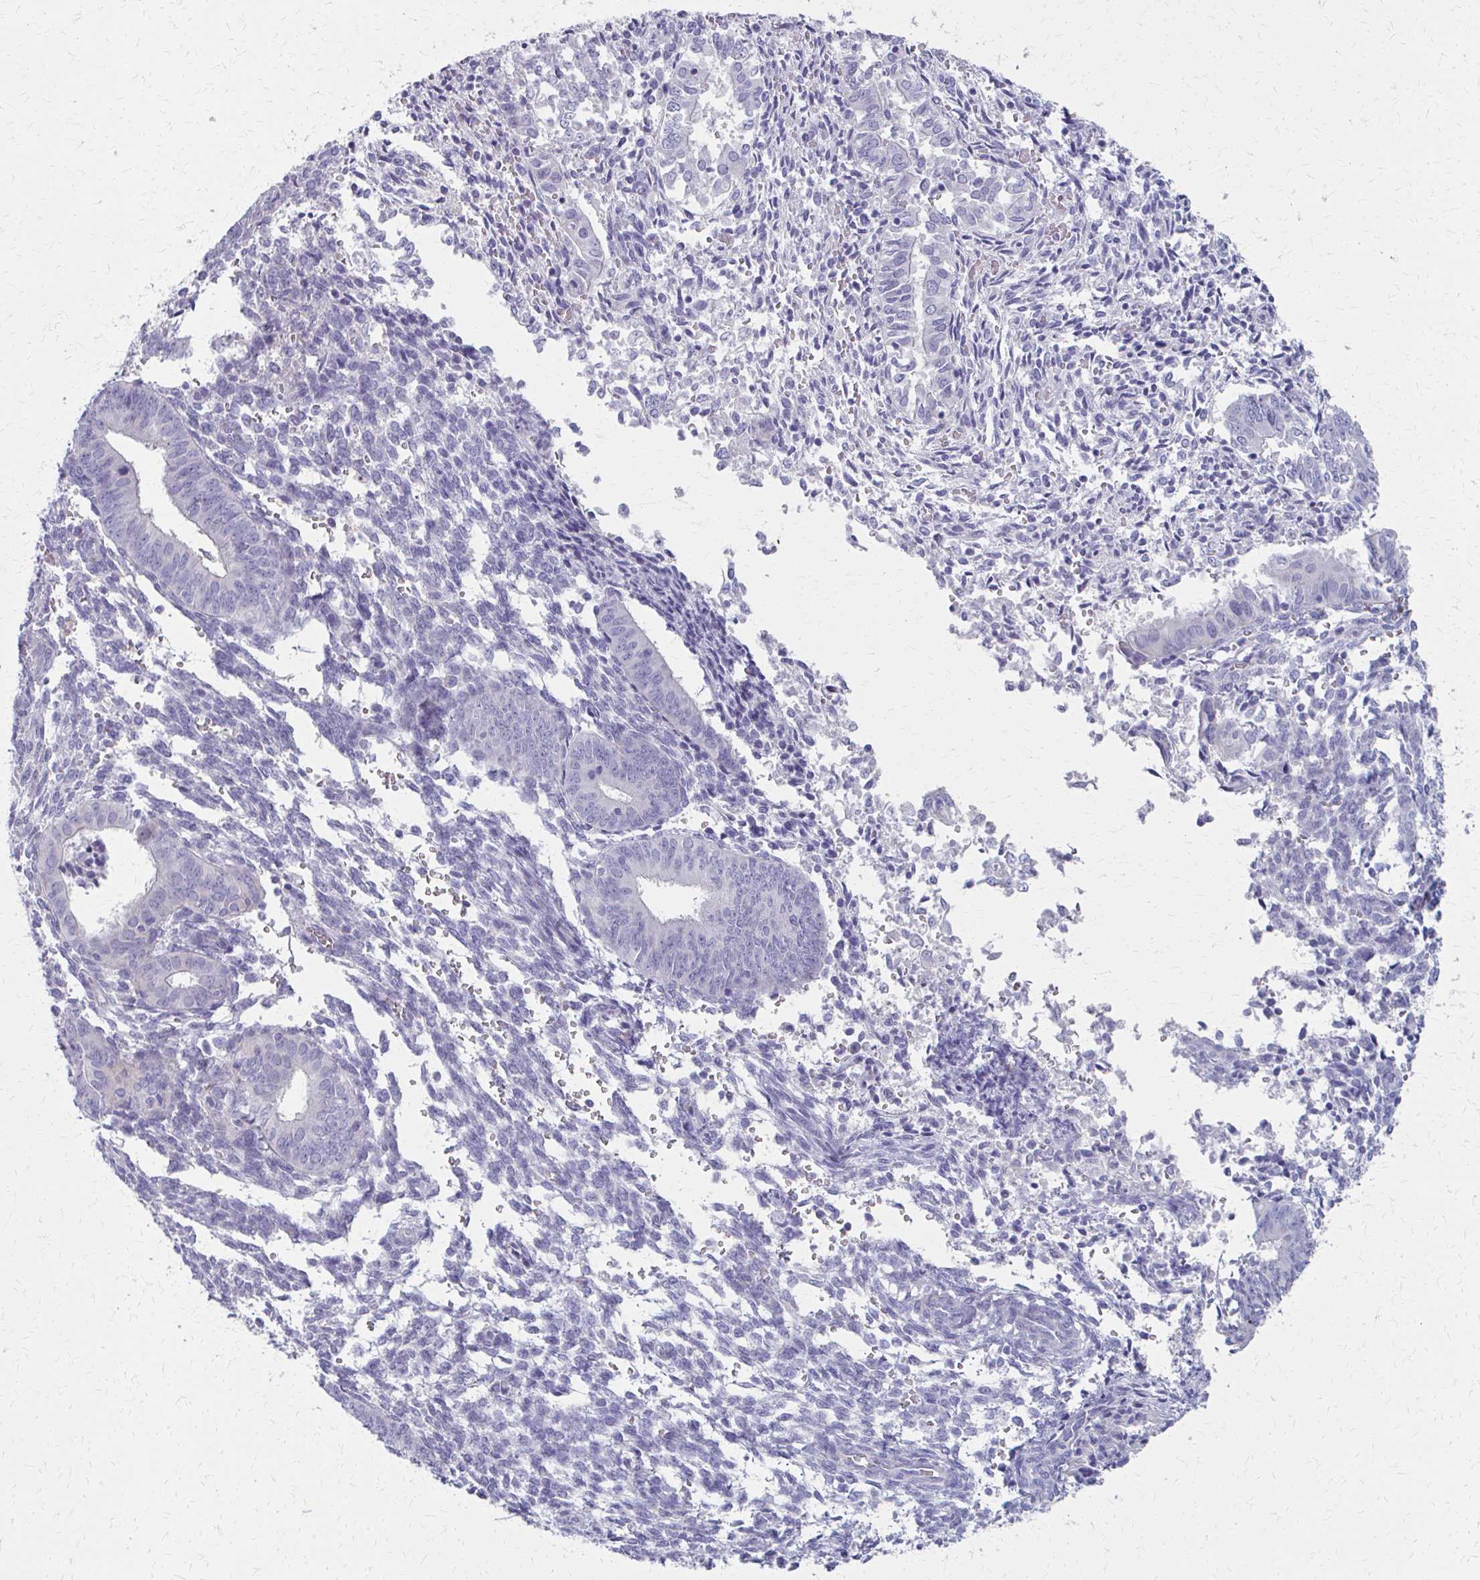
{"staining": {"intensity": "negative", "quantity": "none", "location": "none"}, "tissue": "prostate cancer", "cell_type": "Tumor cells", "image_type": "cancer", "snomed": [{"axis": "morphology", "description": "Adenocarcinoma, Low grade"}, {"axis": "topography", "description": "Prostate"}], "caption": "High power microscopy histopathology image of an IHC photomicrograph of prostate low-grade adenocarcinoma, revealing no significant expression in tumor cells. (Stains: DAB immunohistochemistry (IHC) with hematoxylin counter stain, Microscopy: brightfield microscopy at high magnification).", "gene": "MS4A2", "patient": {"sex": "male", "age": 67}}